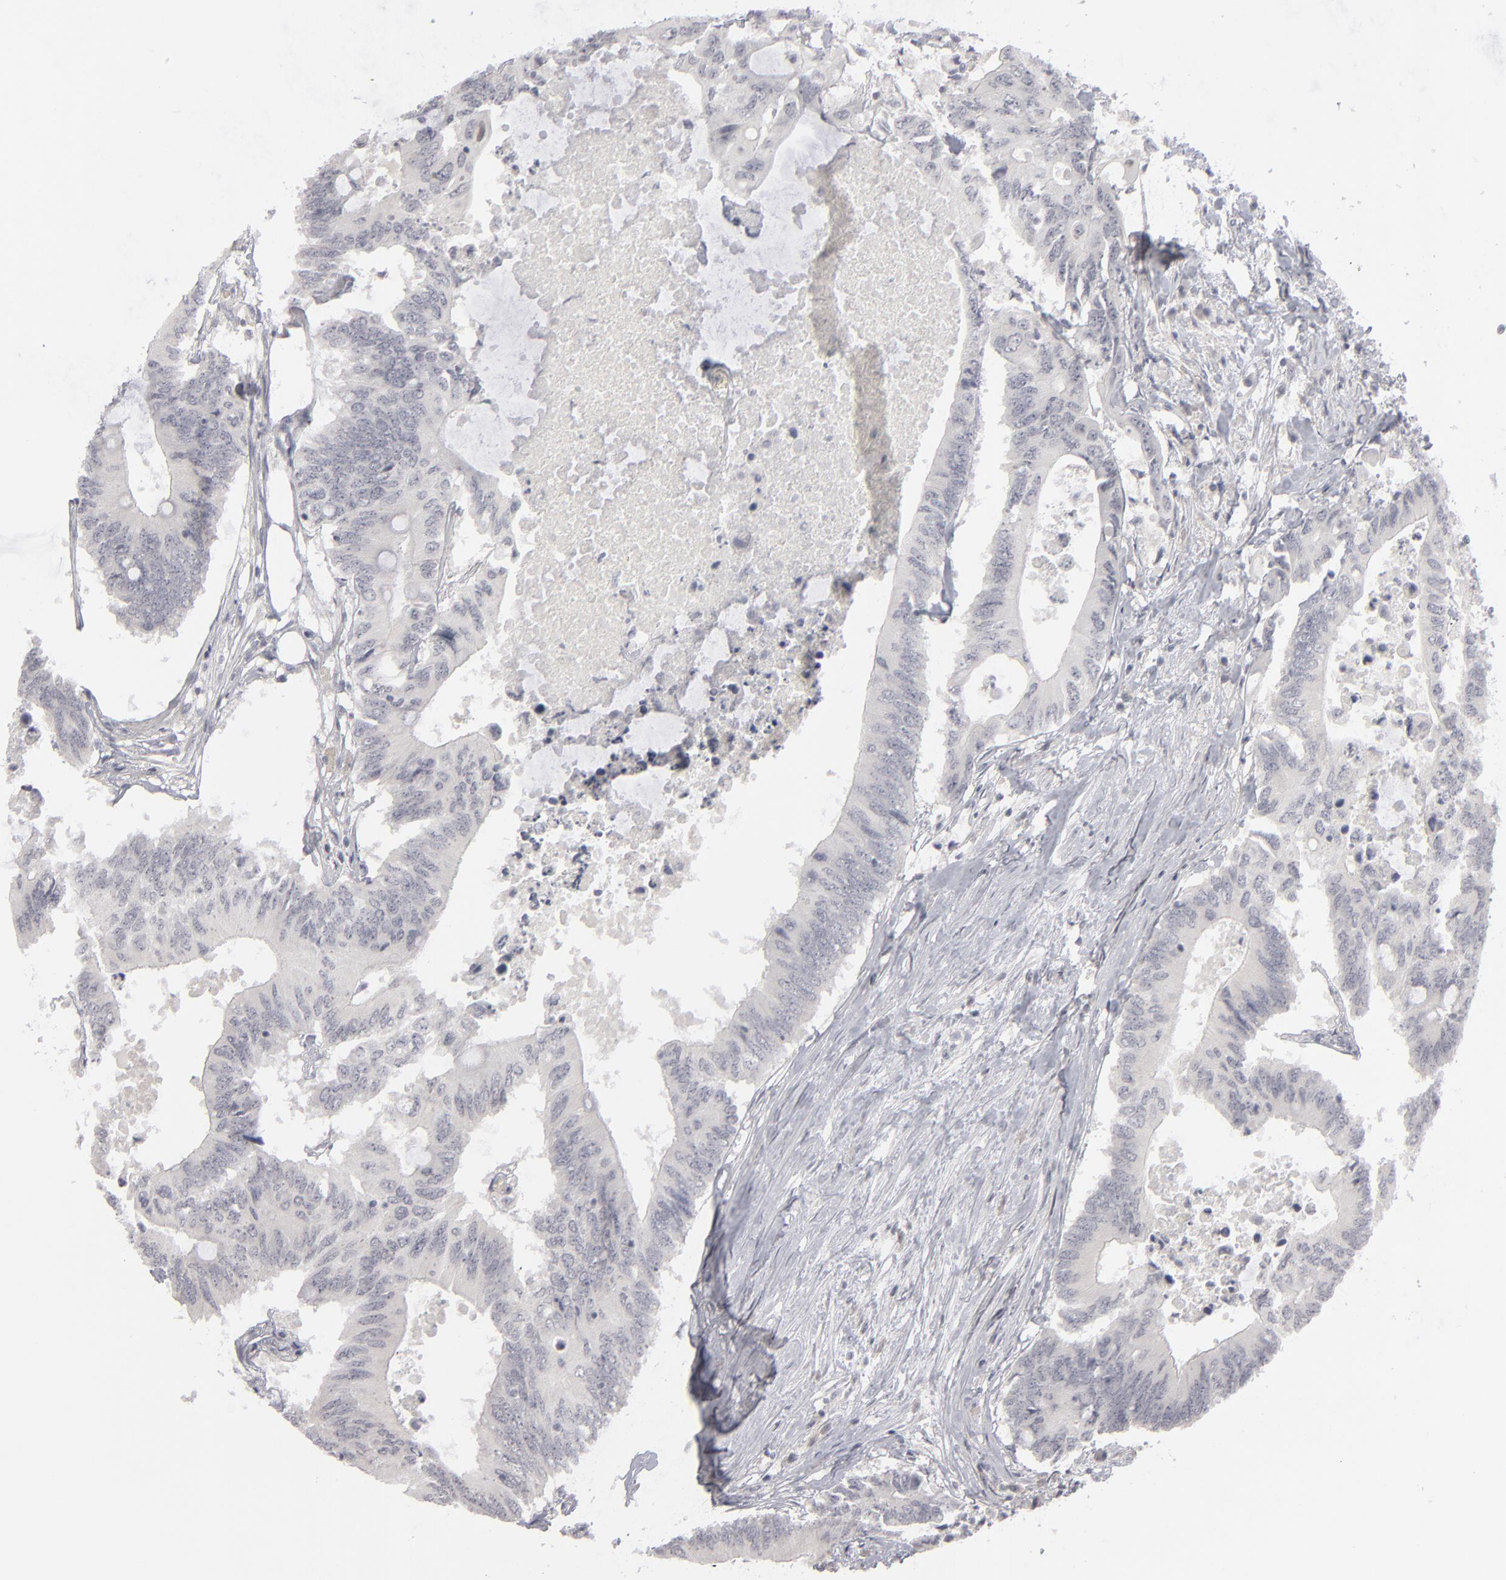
{"staining": {"intensity": "negative", "quantity": "none", "location": "none"}, "tissue": "colorectal cancer", "cell_type": "Tumor cells", "image_type": "cancer", "snomed": [{"axis": "morphology", "description": "Adenocarcinoma, NOS"}, {"axis": "topography", "description": "Colon"}], "caption": "The photomicrograph shows no staining of tumor cells in colorectal cancer.", "gene": "KIAA1210", "patient": {"sex": "male", "age": 71}}